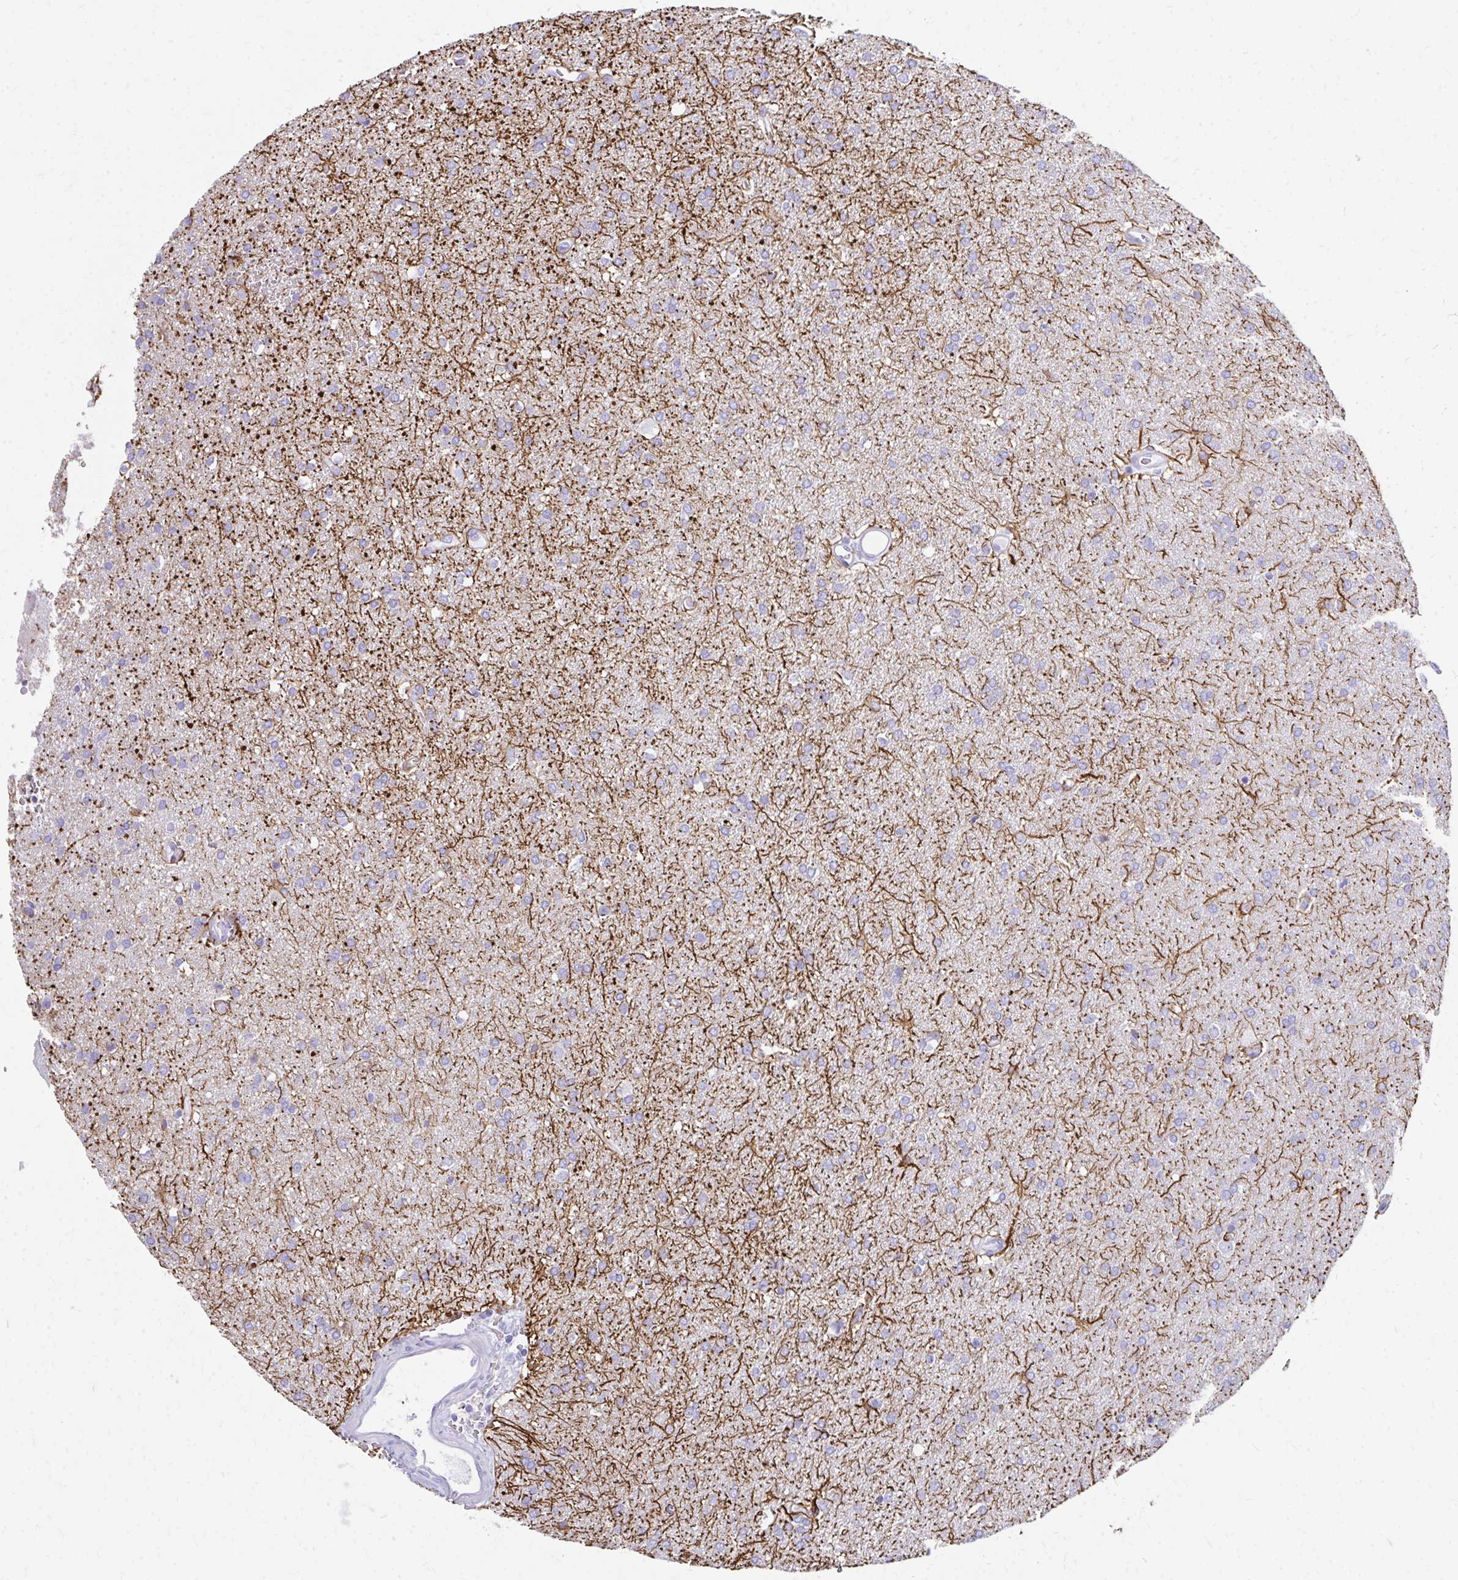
{"staining": {"intensity": "negative", "quantity": "none", "location": "none"}, "tissue": "glioma", "cell_type": "Tumor cells", "image_type": "cancer", "snomed": [{"axis": "morphology", "description": "Glioma, malignant, Low grade"}, {"axis": "topography", "description": "Brain"}], "caption": "A high-resolution histopathology image shows immunohistochemistry staining of malignant glioma (low-grade), which demonstrates no significant staining in tumor cells.", "gene": "ZNF699", "patient": {"sex": "female", "age": 34}}